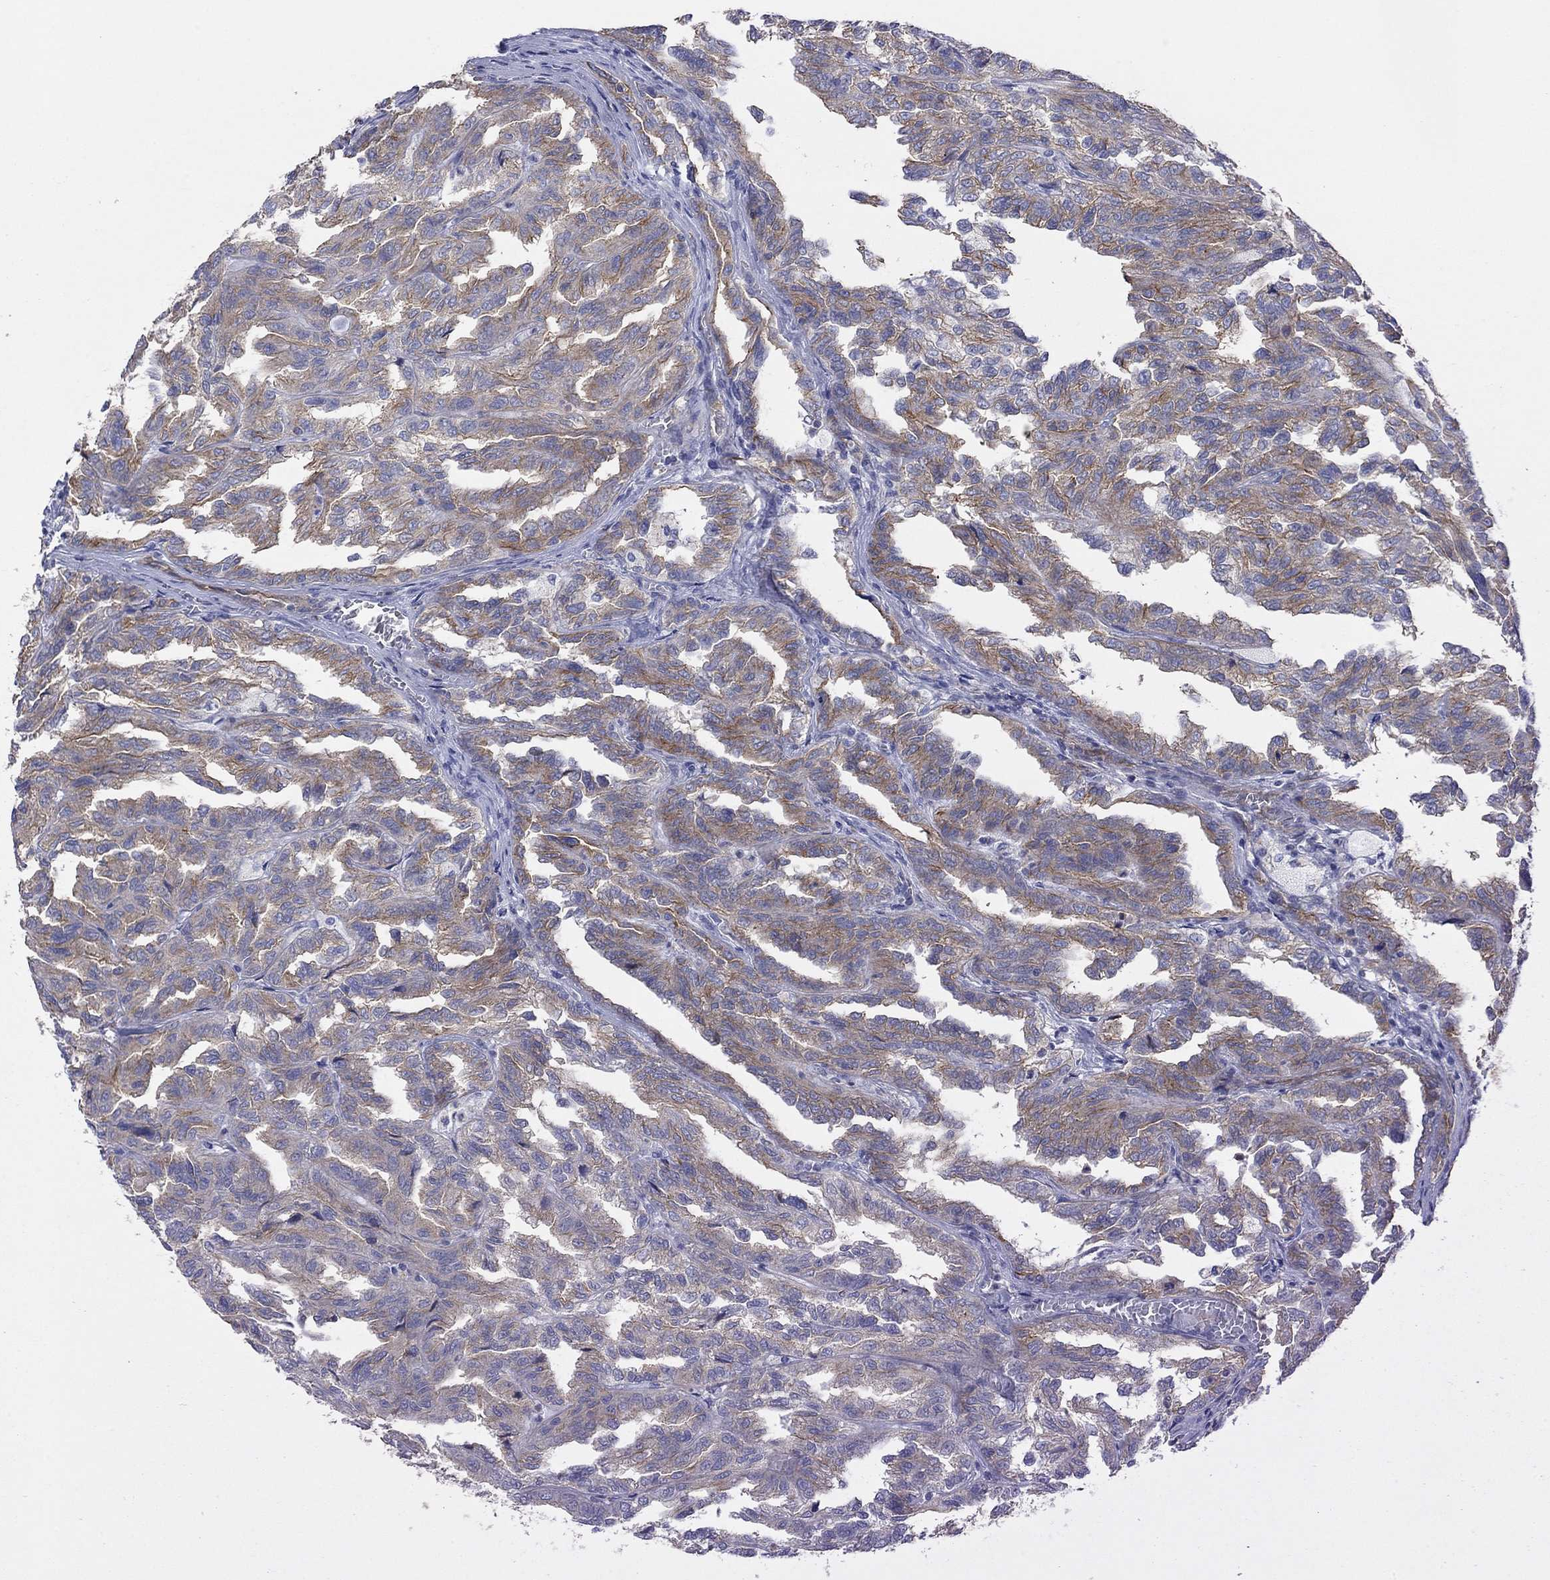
{"staining": {"intensity": "moderate", "quantity": "25%-75%", "location": "cytoplasmic/membranous"}, "tissue": "renal cancer", "cell_type": "Tumor cells", "image_type": "cancer", "snomed": [{"axis": "morphology", "description": "Adenocarcinoma, NOS"}, {"axis": "topography", "description": "Kidney"}], "caption": "Immunohistochemistry (IHC) image of human renal cancer (adenocarcinoma) stained for a protein (brown), which displays medium levels of moderate cytoplasmic/membranous staining in about 25%-75% of tumor cells.", "gene": "TPRN", "patient": {"sex": "male", "age": 79}}